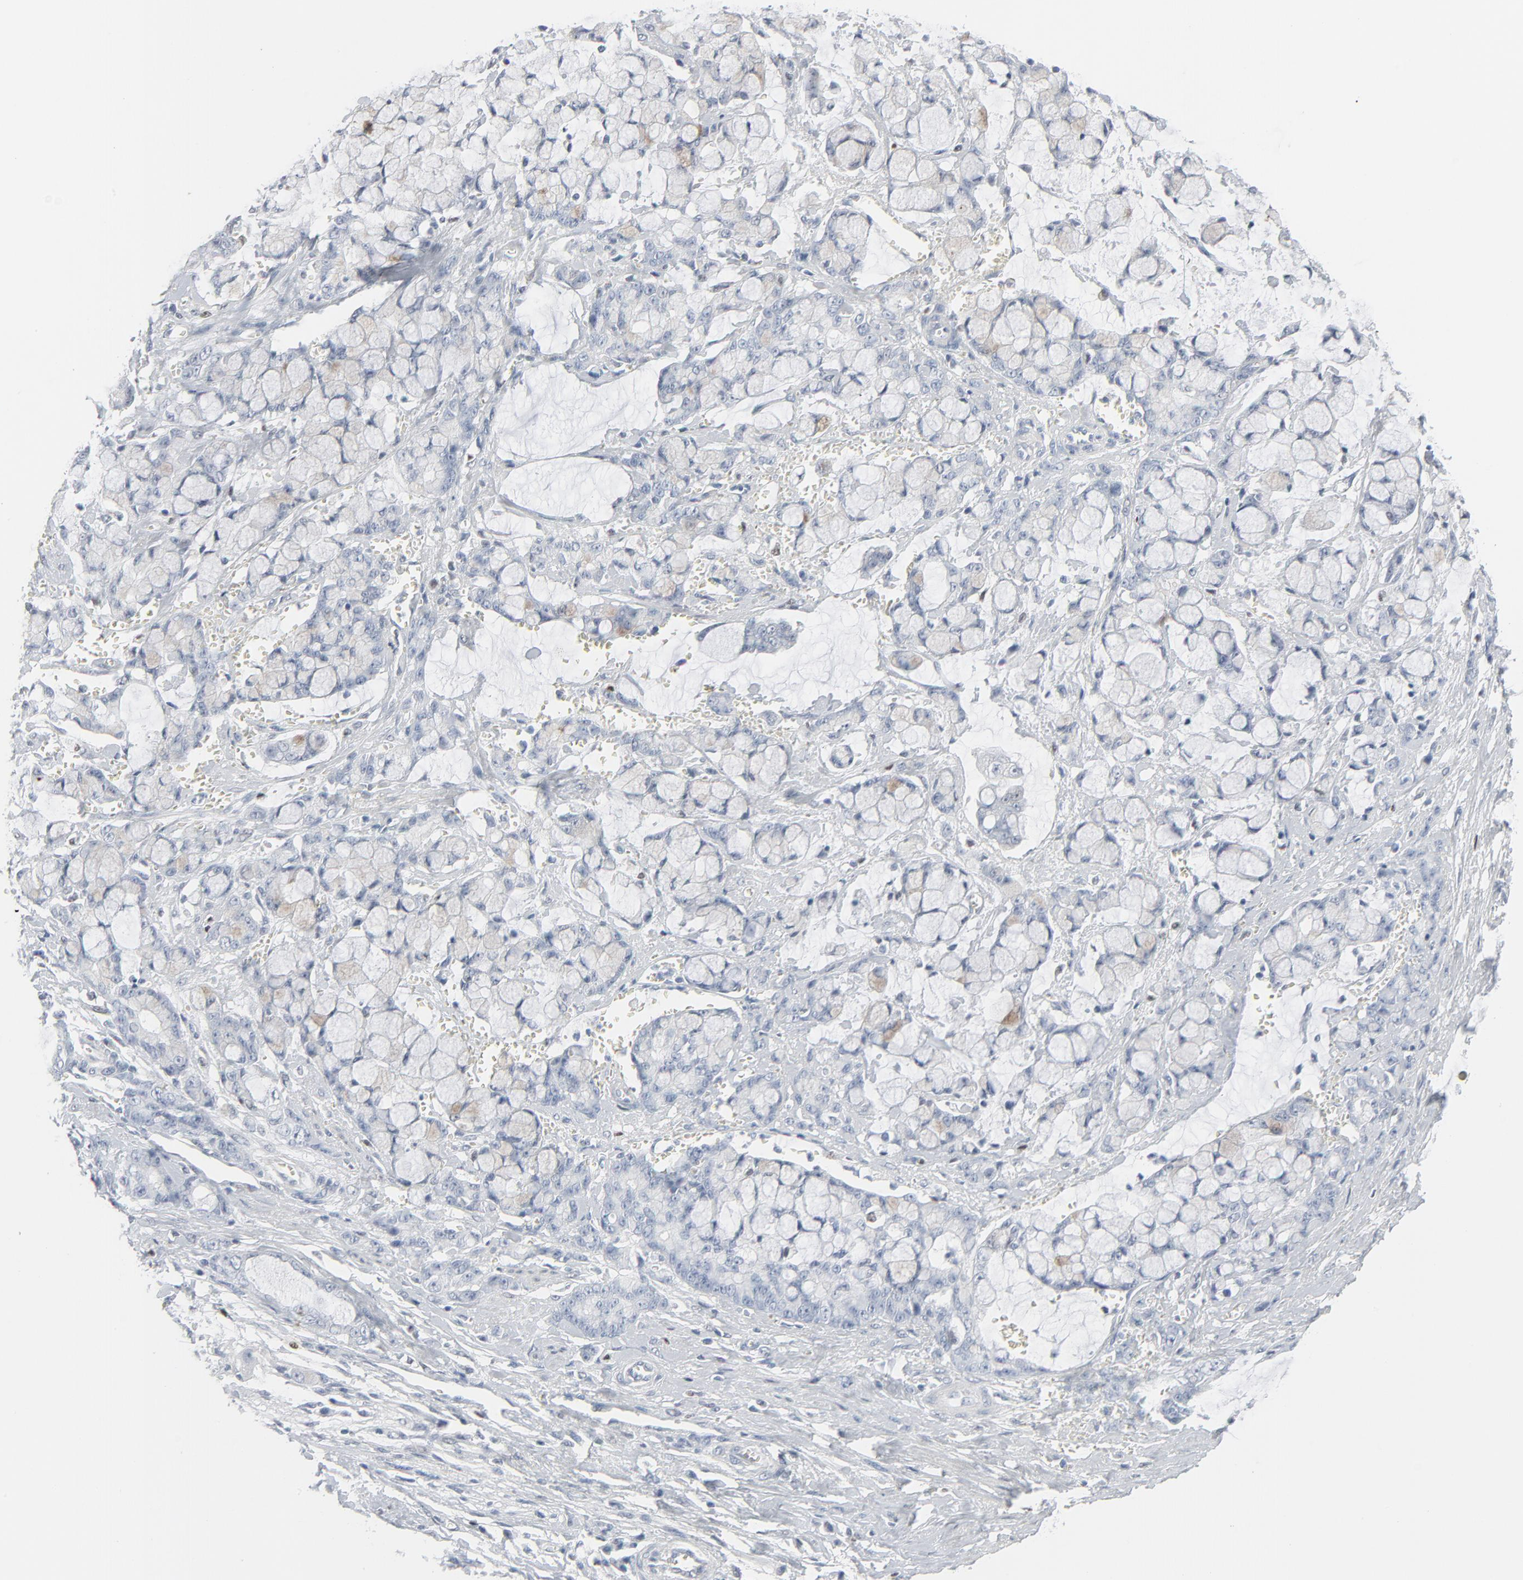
{"staining": {"intensity": "weak", "quantity": "<25%", "location": "cytoplasmic/membranous"}, "tissue": "pancreatic cancer", "cell_type": "Tumor cells", "image_type": "cancer", "snomed": [{"axis": "morphology", "description": "Adenocarcinoma, NOS"}, {"axis": "topography", "description": "Pancreas"}], "caption": "Immunohistochemical staining of pancreatic adenocarcinoma demonstrates no significant positivity in tumor cells.", "gene": "MITF", "patient": {"sex": "female", "age": 73}}